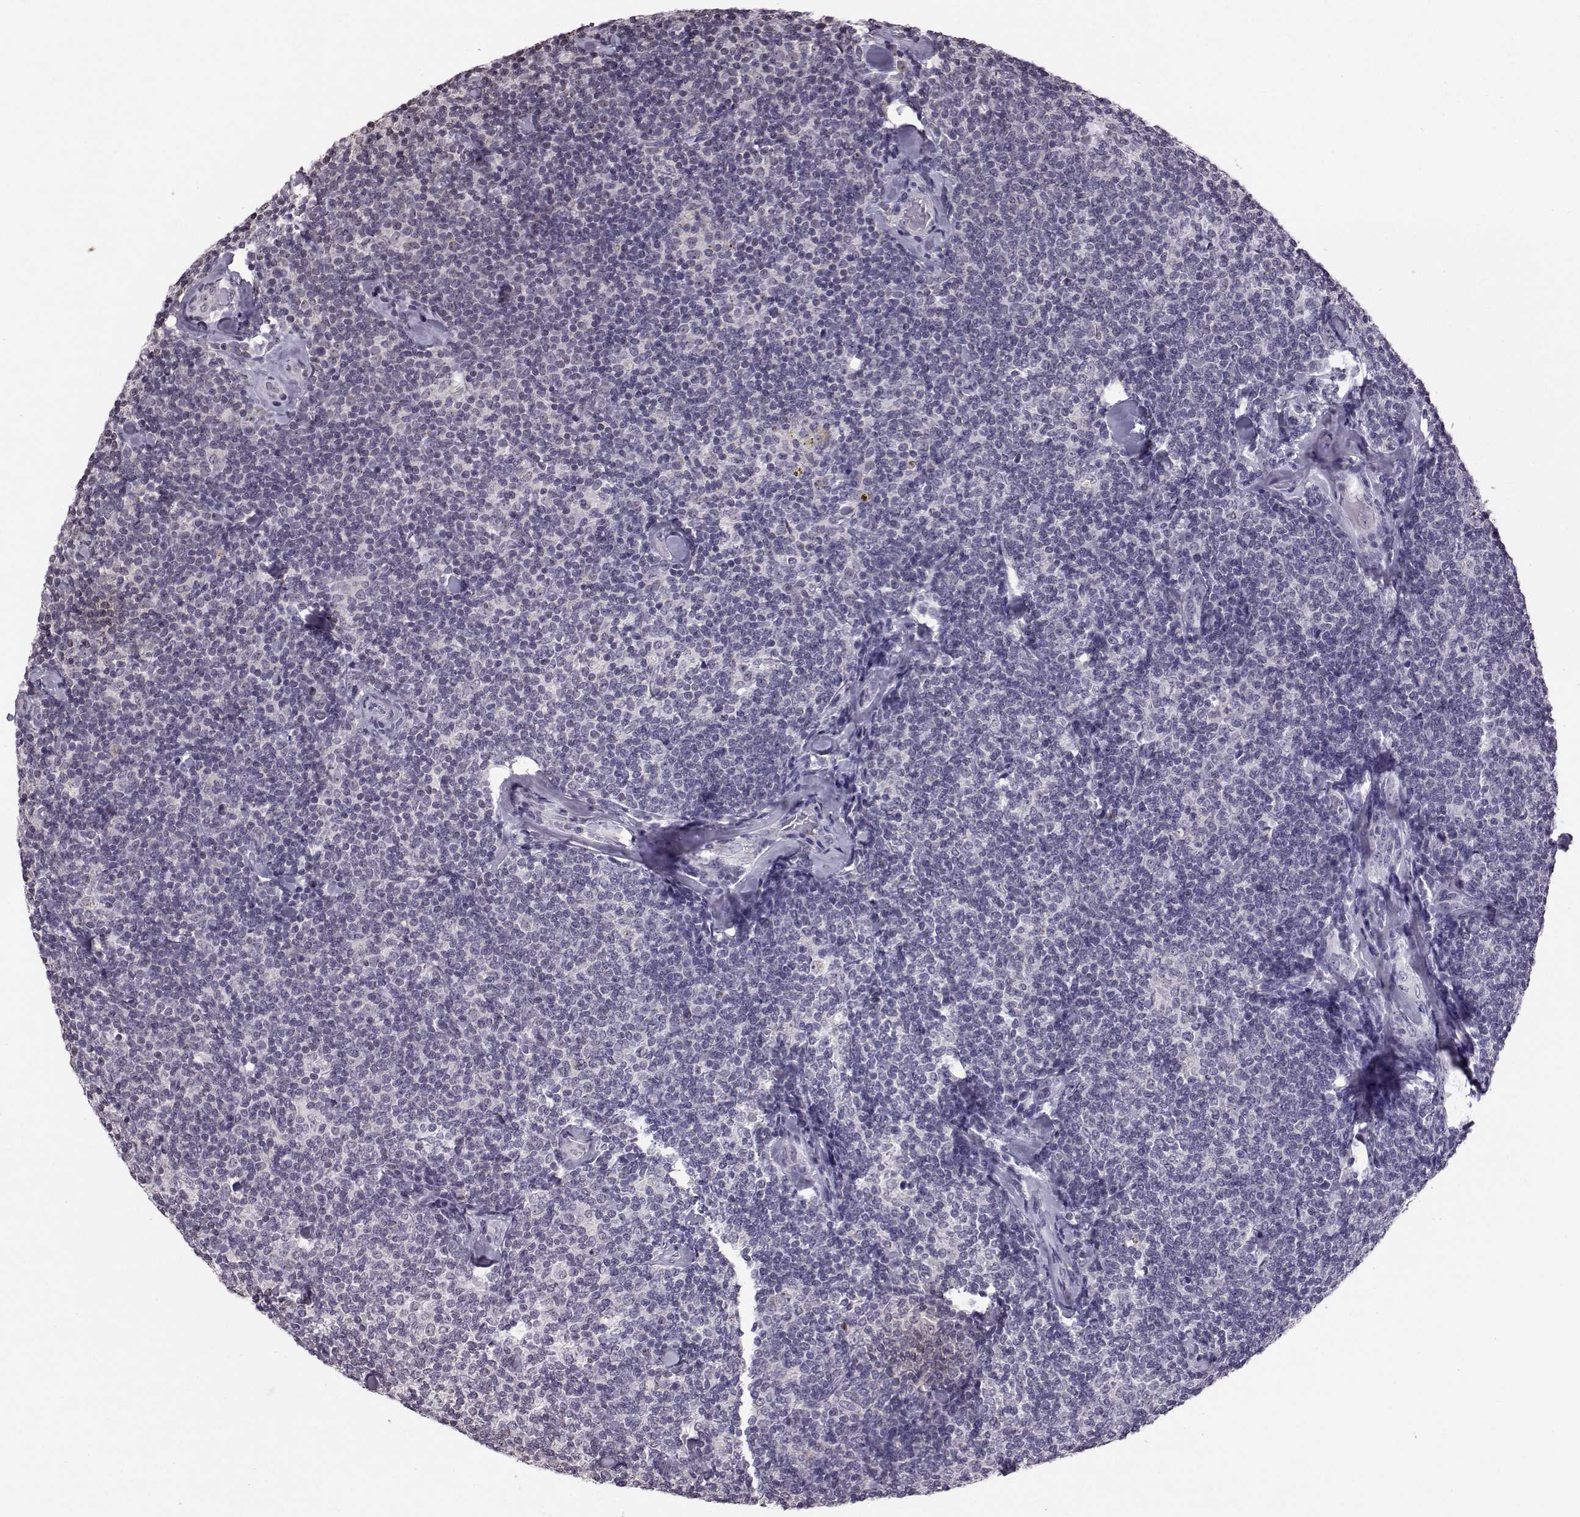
{"staining": {"intensity": "negative", "quantity": "none", "location": "none"}, "tissue": "lymphoma", "cell_type": "Tumor cells", "image_type": "cancer", "snomed": [{"axis": "morphology", "description": "Malignant lymphoma, non-Hodgkin's type, Low grade"}, {"axis": "topography", "description": "Lymph node"}], "caption": "Immunohistochemical staining of lymphoma exhibits no significant expression in tumor cells. (DAB (3,3'-diaminobenzidine) immunohistochemistry (IHC), high magnification).", "gene": "ALDH3A1", "patient": {"sex": "female", "age": 56}}